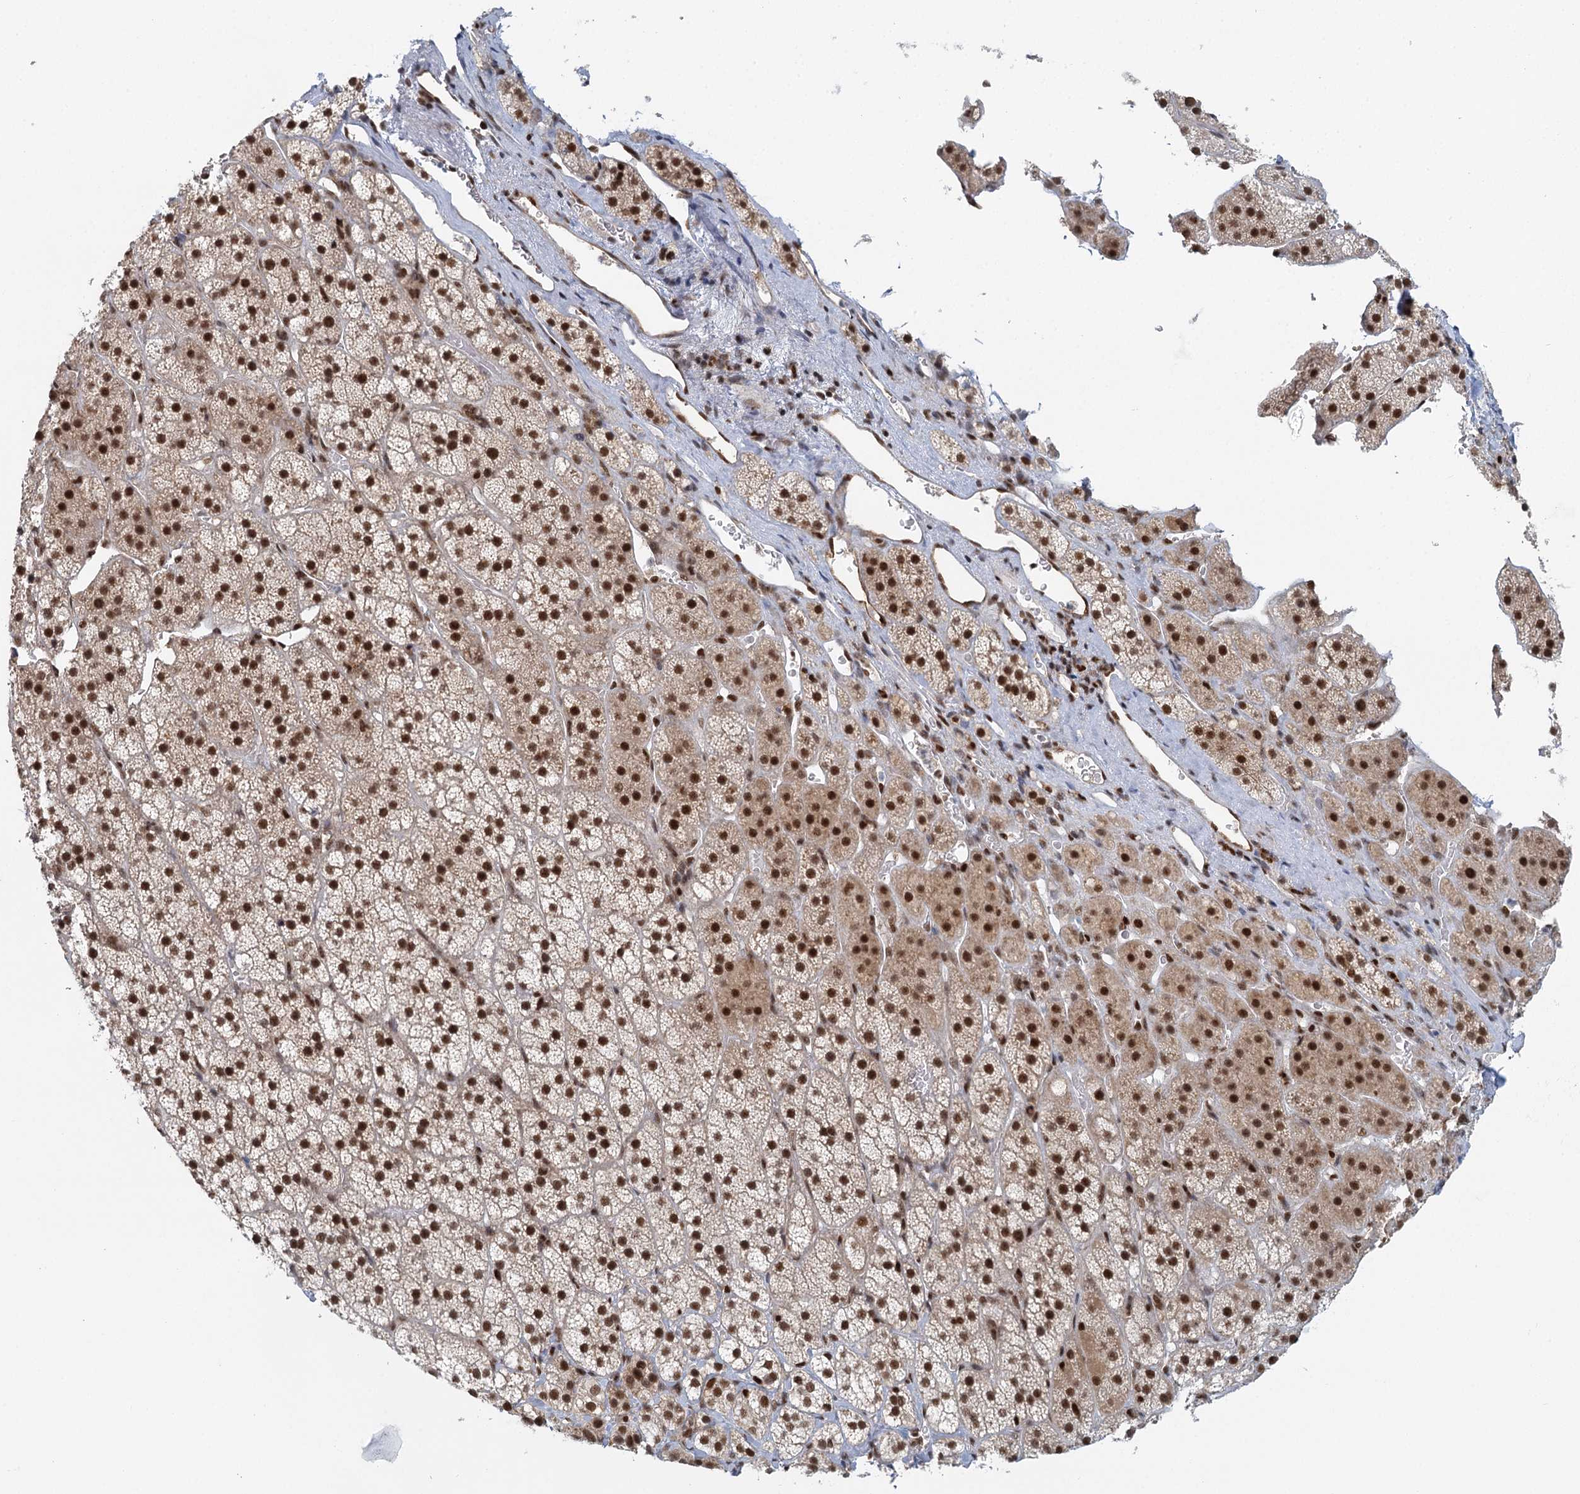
{"staining": {"intensity": "strong", "quantity": "25%-75%", "location": "cytoplasmic/membranous,nuclear"}, "tissue": "adrenal gland", "cell_type": "Glandular cells", "image_type": "normal", "snomed": [{"axis": "morphology", "description": "Normal tissue, NOS"}, {"axis": "topography", "description": "Adrenal gland"}], "caption": "Benign adrenal gland displays strong cytoplasmic/membranous,nuclear expression in approximately 25%-75% of glandular cells.", "gene": "GPATCH11", "patient": {"sex": "female", "age": 44}}